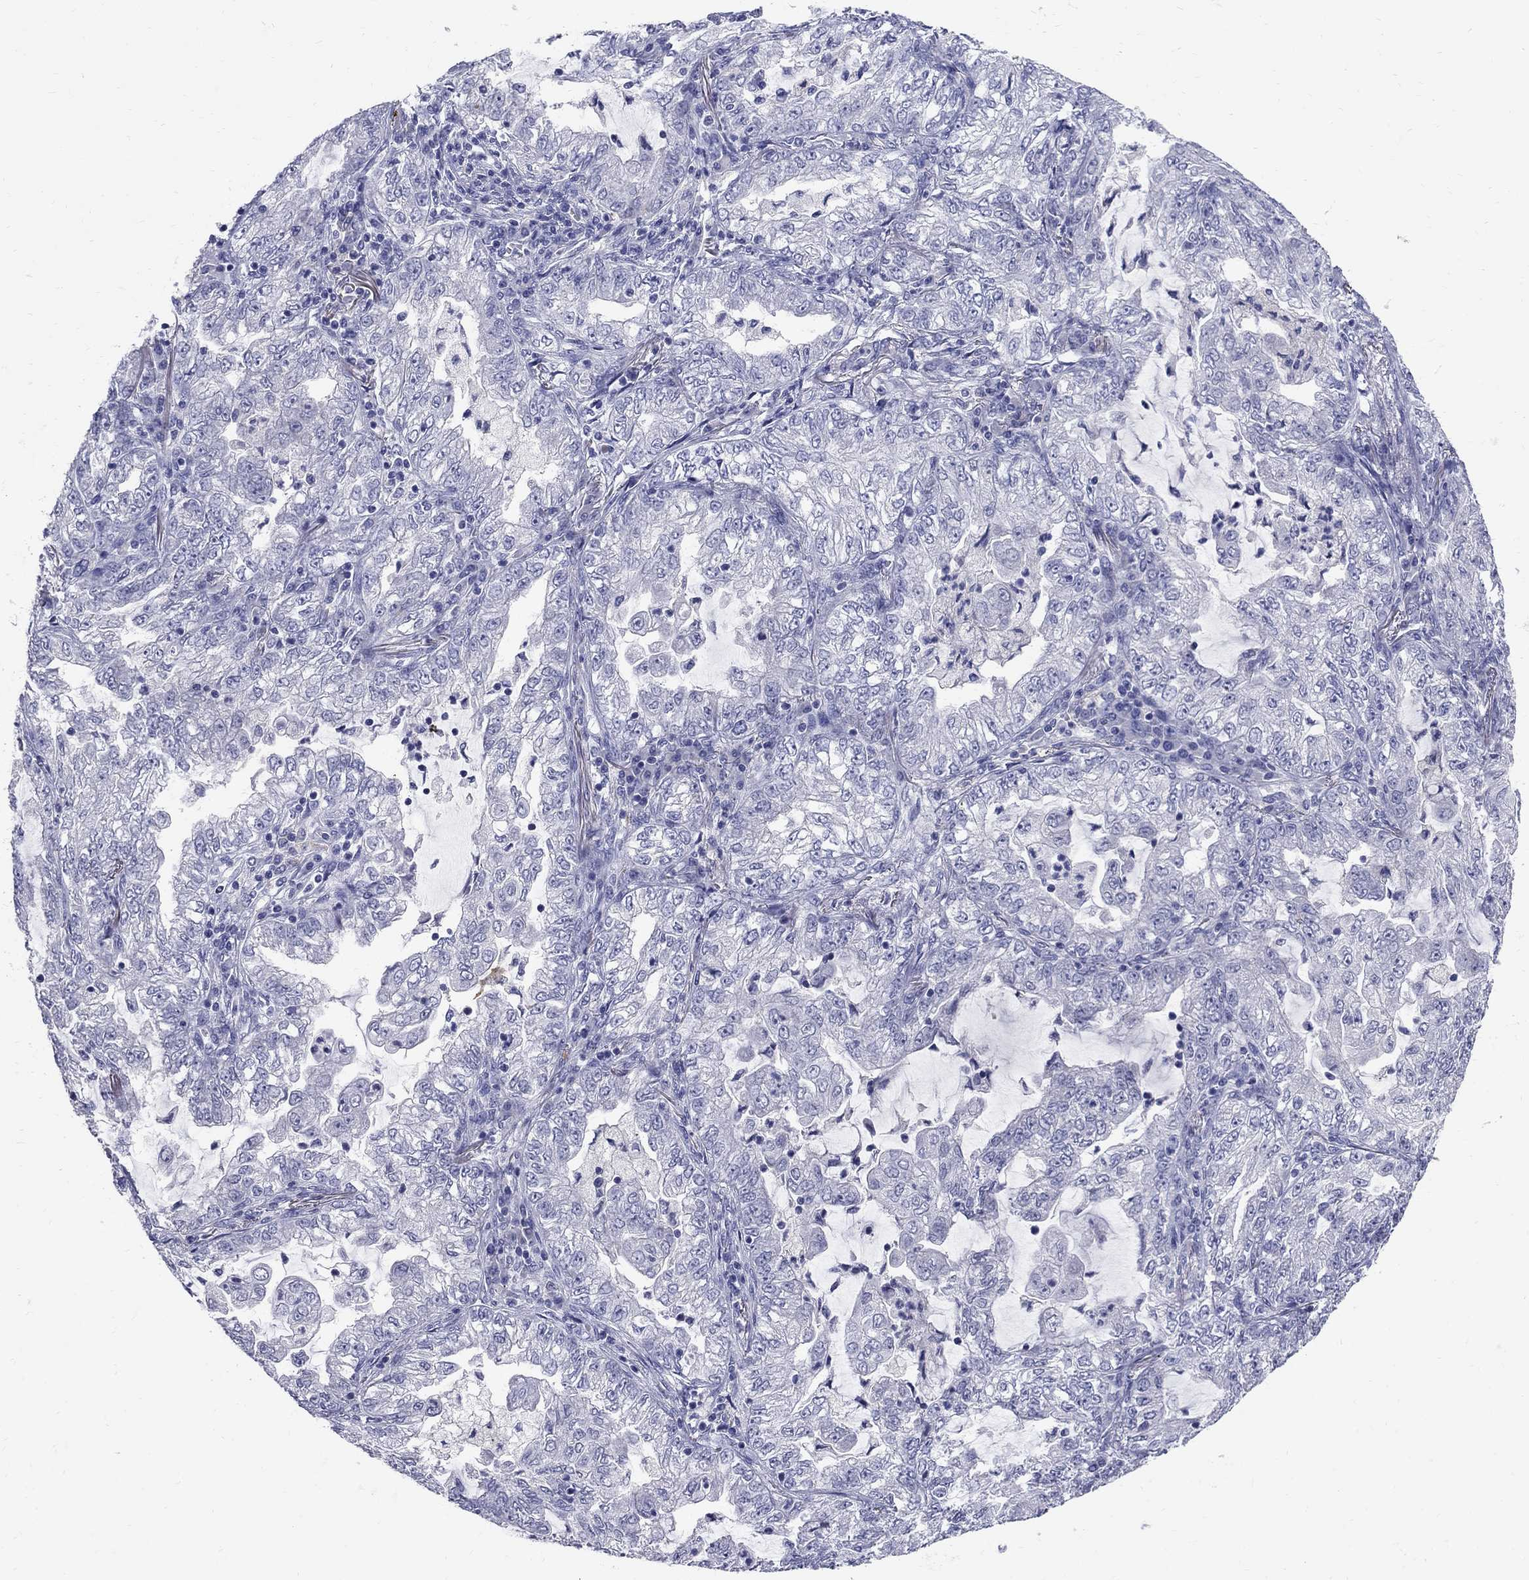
{"staining": {"intensity": "negative", "quantity": "none", "location": "none"}, "tissue": "lung cancer", "cell_type": "Tumor cells", "image_type": "cancer", "snomed": [{"axis": "morphology", "description": "Adenocarcinoma, NOS"}, {"axis": "topography", "description": "Lung"}], "caption": "DAB immunohistochemical staining of human lung cancer (adenocarcinoma) displays no significant staining in tumor cells.", "gene": "TP53TG5", "patient": {"sex": "female", "age": 73}}